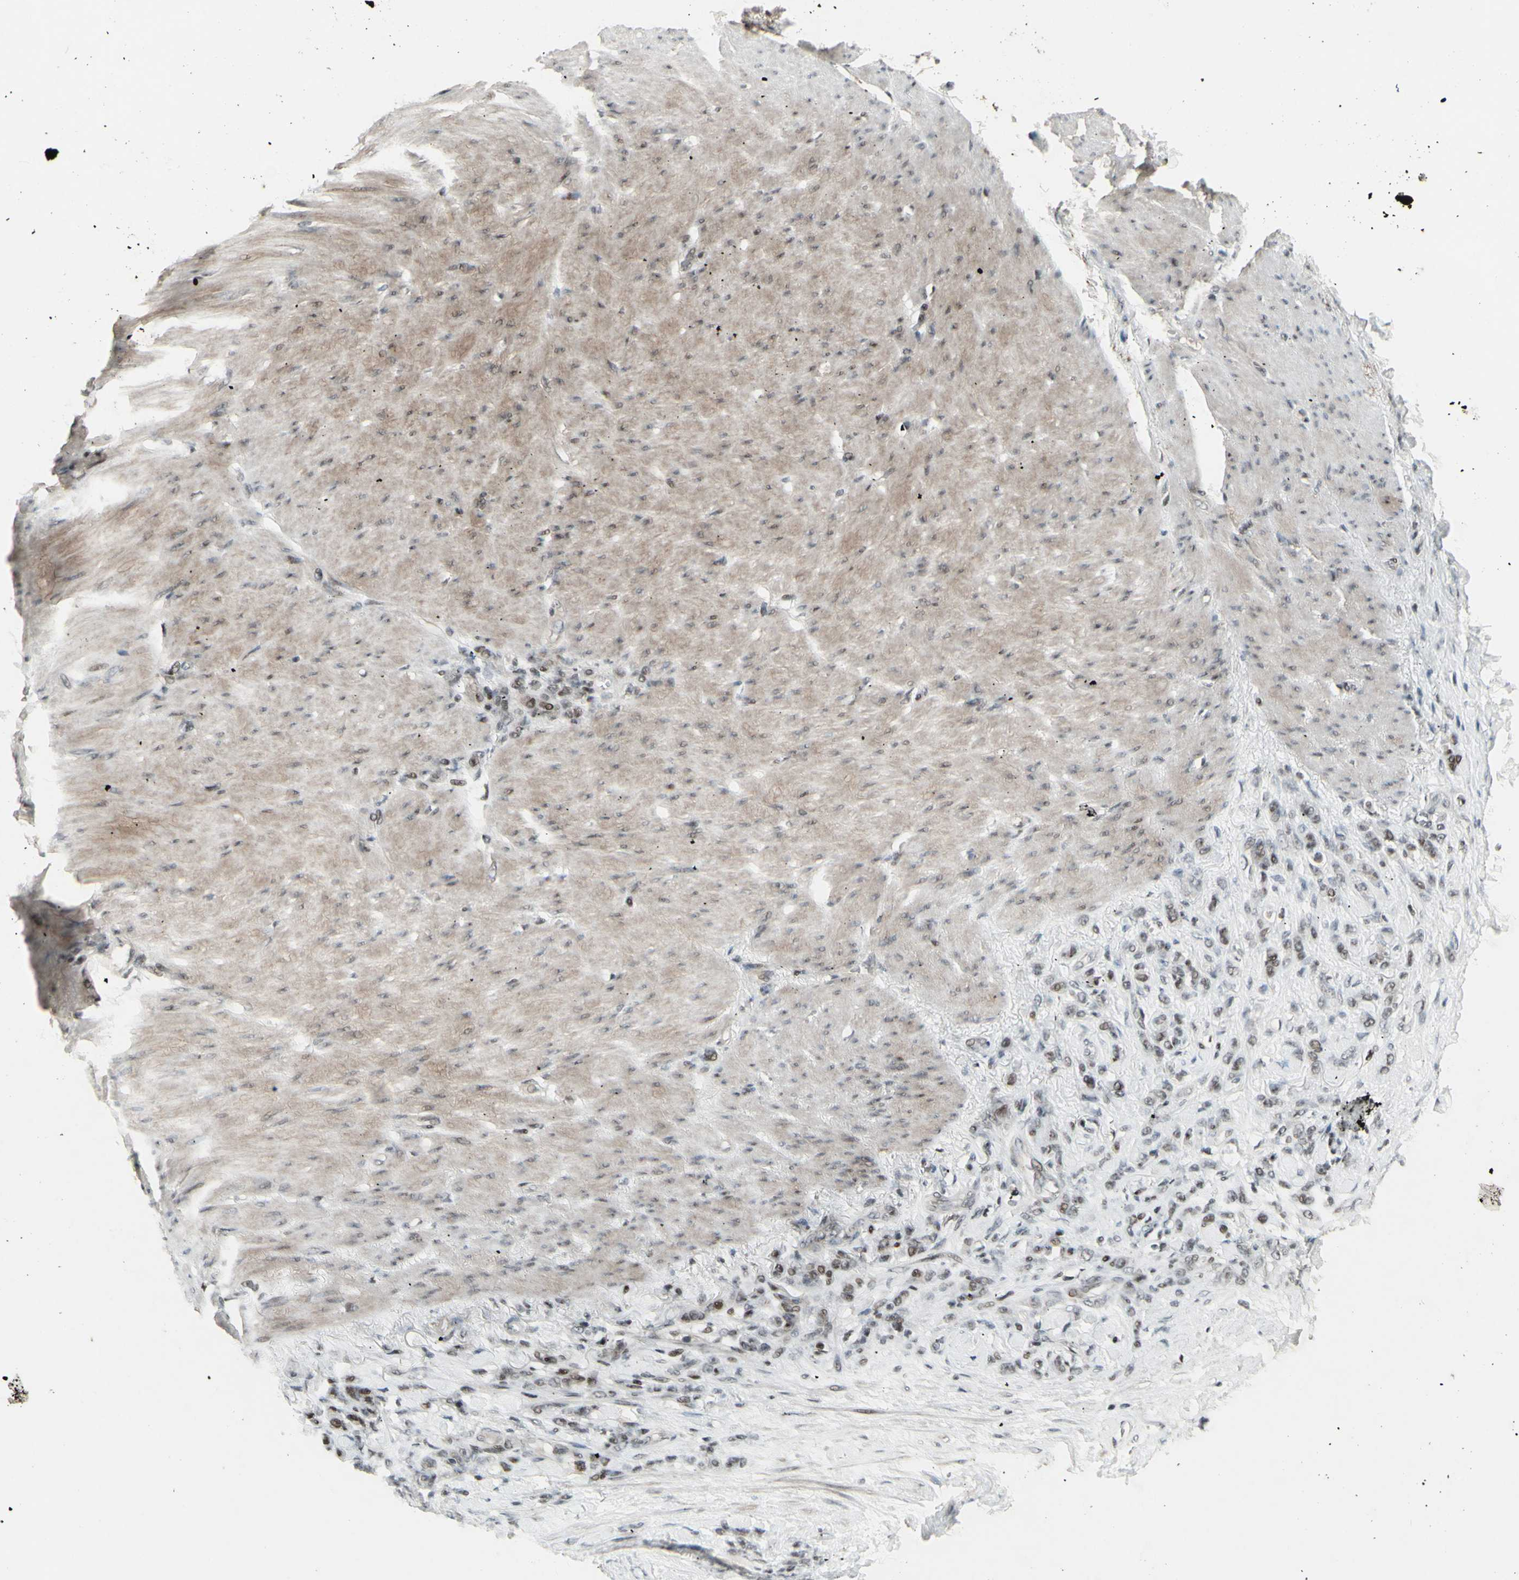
{"staining": {"intensity": "weak", "quantity": "25%-75%", "location": "nuclear"}, "tissue": "stomach cancer", "cell_type": "Tumor cells", "image_type": "cancer", "snomed": [{"axis": "morphology", "description": "Adenocarcinoma, NOS"}, {"axis": "topography", "description": "Stomach"}], "caption": "Protein expression analysis of human stomach cancer reveals weak nuclear staining in approximately 25%-75% of tumor cells. Using DAB (3,3'-diaminobenzidine) (brown) and hematoxylin (blue) stains, captured at high magnification using brightfield microscopy.", "gene": "SUPT6H", "patient": {"sex": "male", "age": 82}}